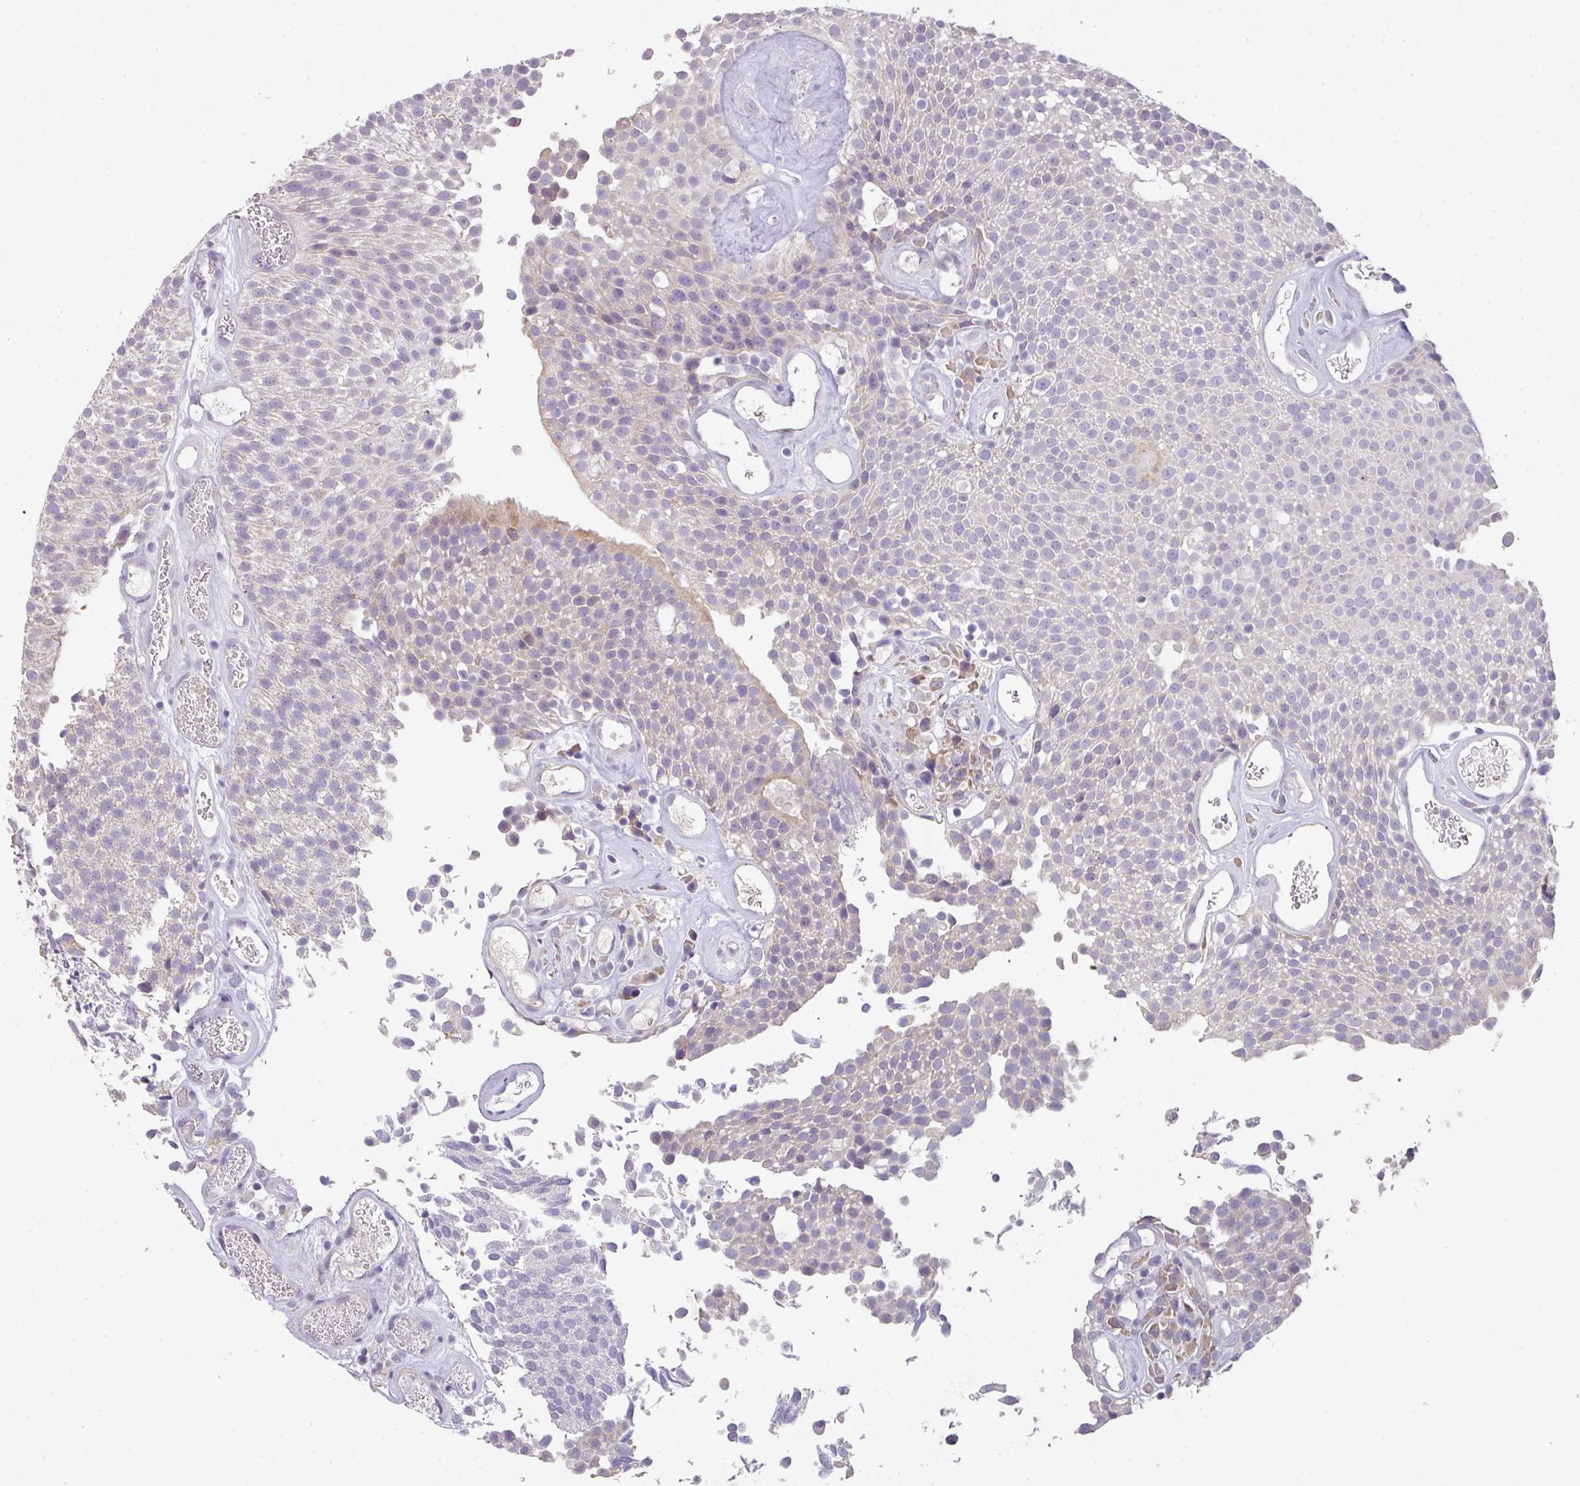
{"staining": {"intensity": "negative", "quantity": "none", "location": "none"}, "tissue": "urothelial cancer", "cell_type": "Tumor cells", "image_type": "cancer", "snomed": [{"axis": "morphology", "description": "Urothelial carcinoma, Low grade"}, {"axis": "topography", "description": "Urinary bladder"}], "caption": "Immunohistochemical staining of human urothelial cancer demonstrates no significant staining in tumor cells.", "gene": "ZNF266", "patient": {"sex": "female", "age": 79}}